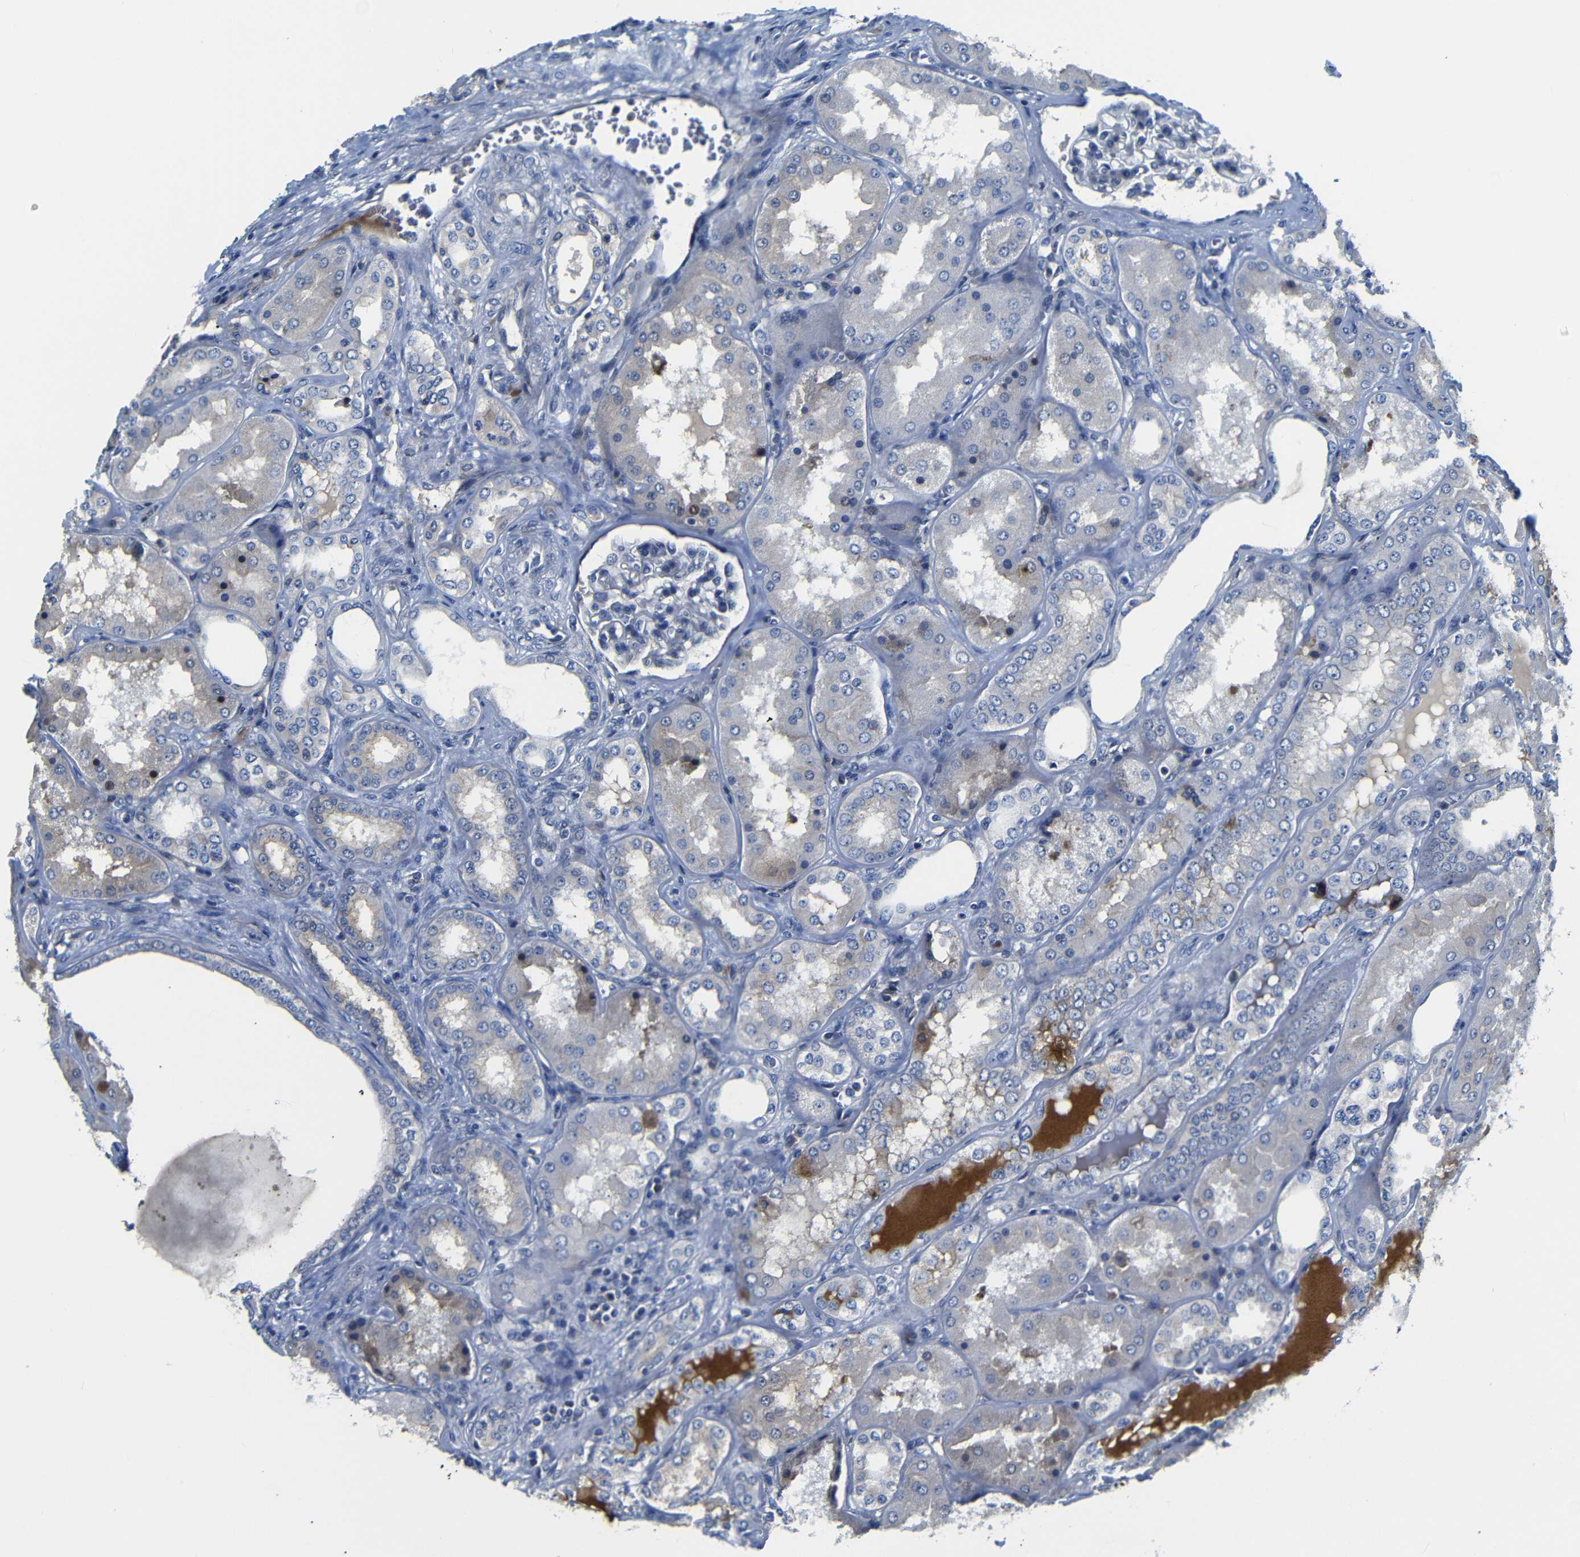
{"staining": {"intensity": "negative", "quantity": "none", "location": "none"}, "tissue": "kidney", "cell_type": "Cells in glomeruli", "image_type": "normal", "snomed": [{"axis": "morphology", "description": "Normal tissue, NOS"}, {"axis": "topography", "description": "Kidney"}], "caption": "DAB (3,3'-diaminobenzidine) immunohistochemical staining of unremarkable kidney demonstrates no significant staining in cells in glomeruli.", "gene": "AFDN", "patient": {"sex": "female", "age": 56}}